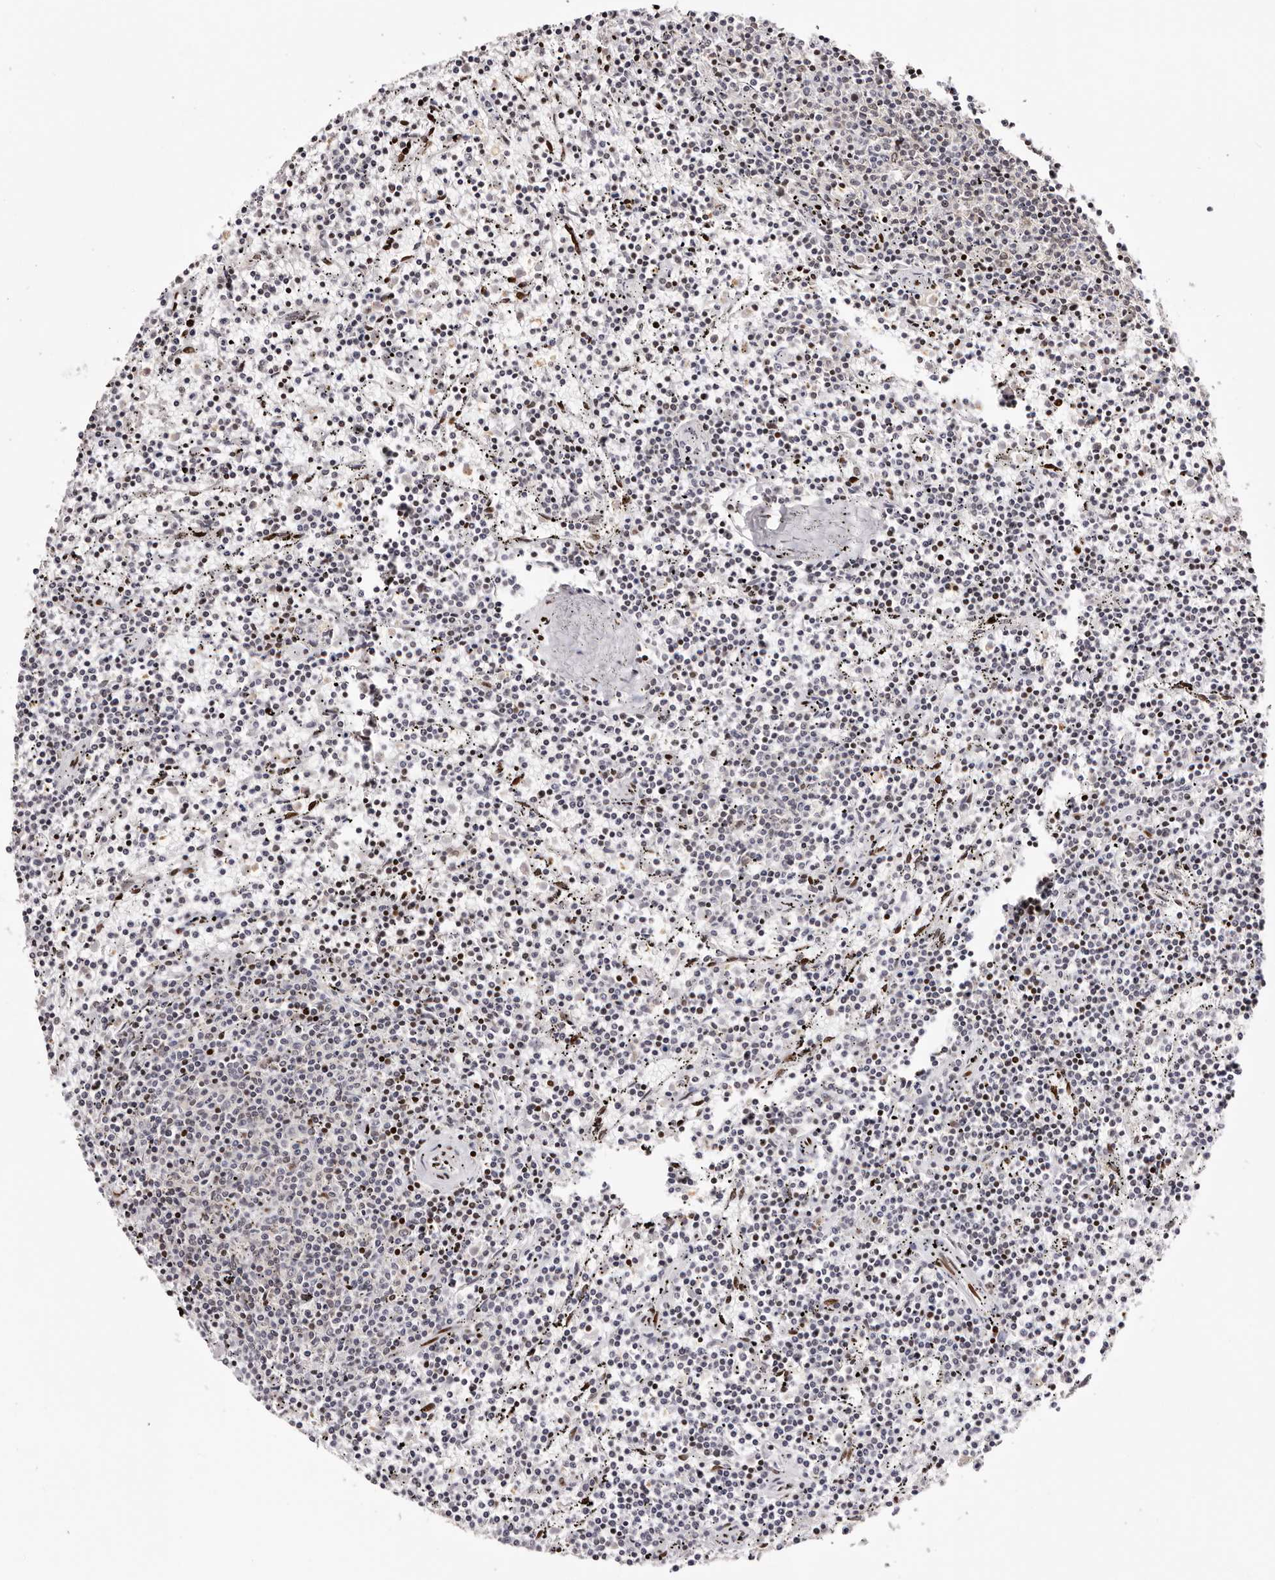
{"staining": {"intensity": "negative", "quantity": "none", "location": "none"}, "tissue": "lymphoma", "cell_type": "Tumor cells", "image_type": "cancer", "snomed": [{"axis": "morphology", "description": "Malignant lymphoma, non-Hodgkin's type, Low grade"}, {"axis": "topography", "description": "Spleen"}], "caption": "High power microscopy image of an IHC micrograph of lymphoma, revealing no significant positivity in tumor cells. (DAB (3,3'-diaminobenzidine) IHC, high magnification).", "gene": "NUP153", "patient": {"sex": "female", "age": 50}}